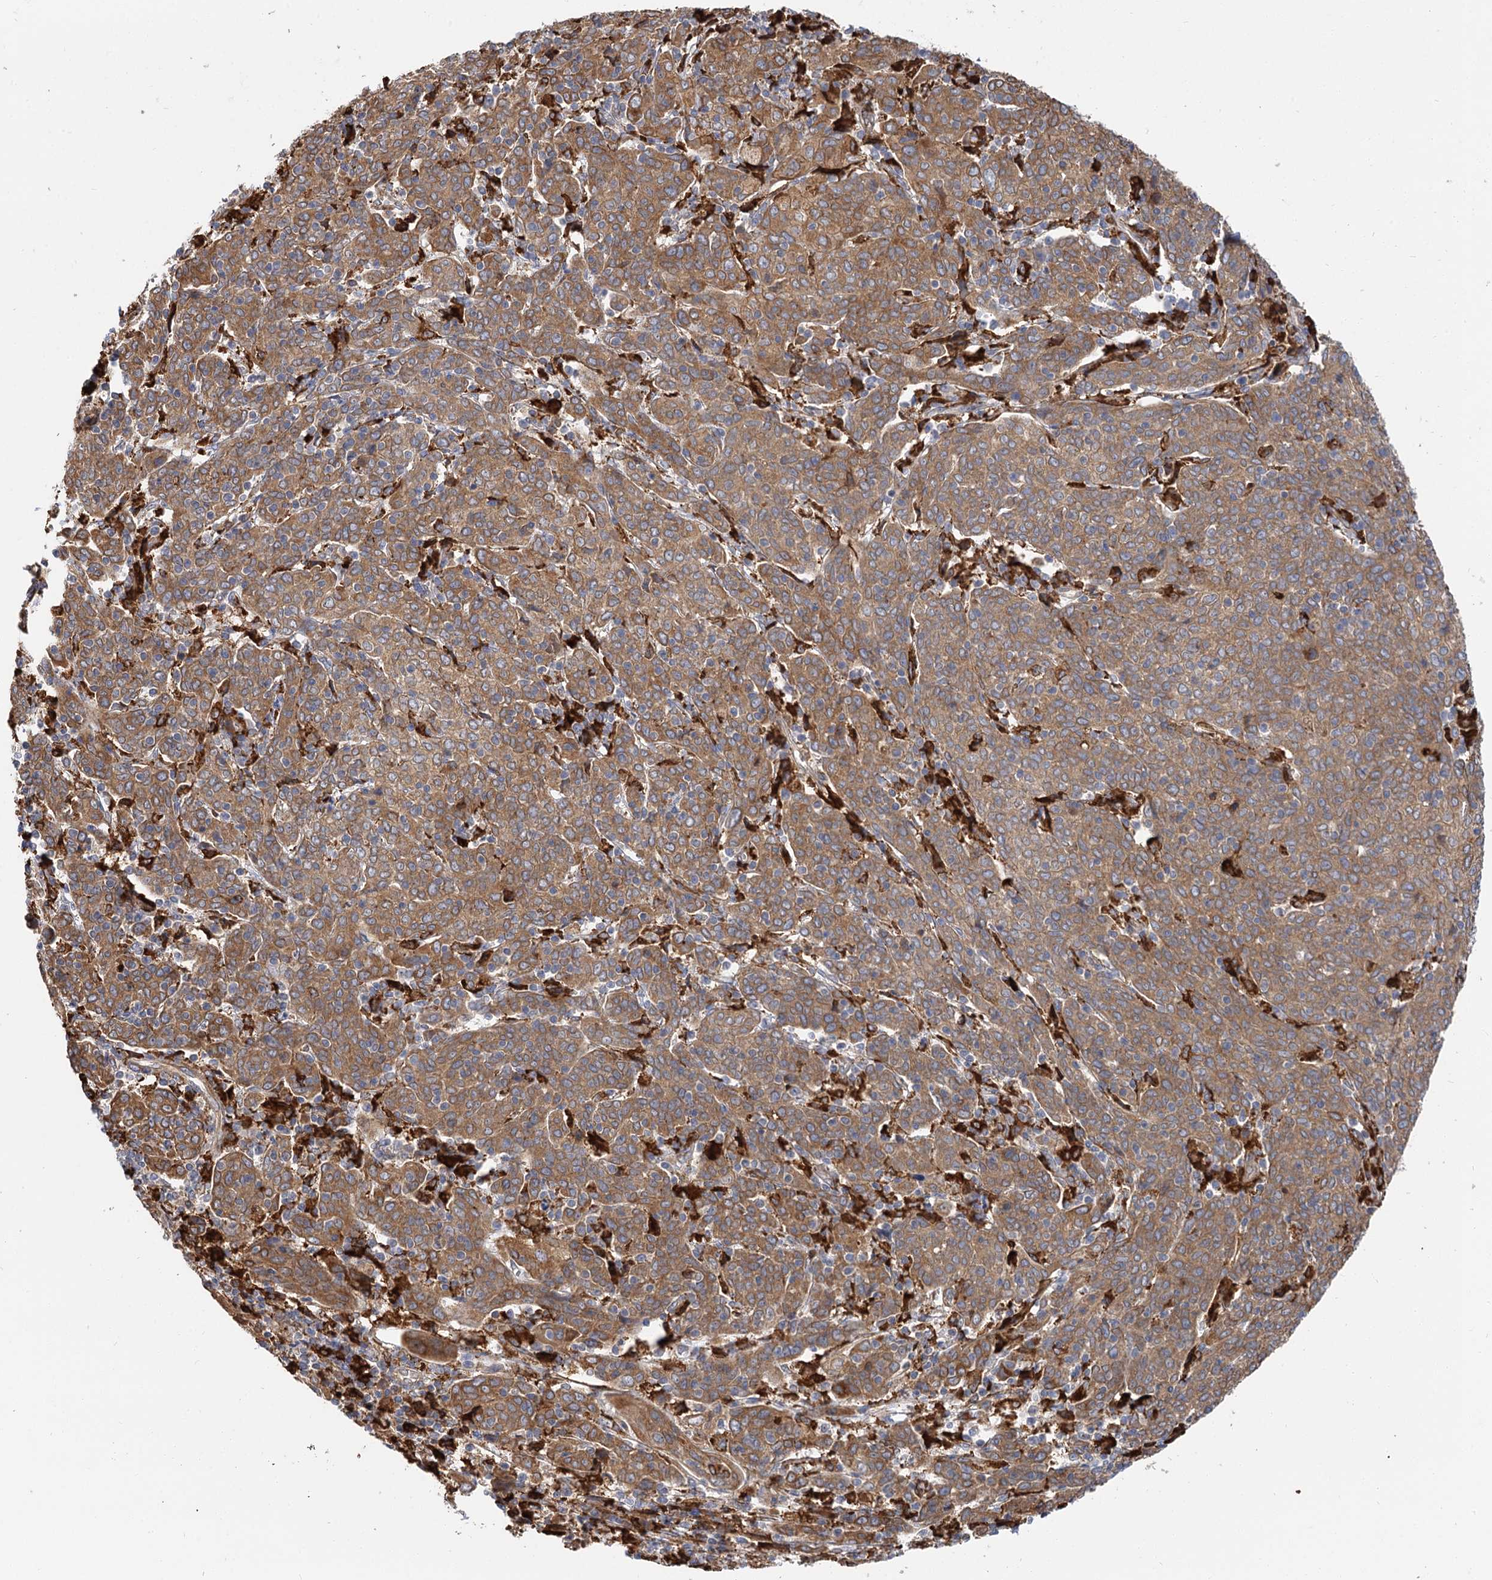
{"staining": {"intensity": "moderate", "quantity": ">75%", "location": "cytoplasmic/membranous"}, "tissue": "cervical cancer", "cell_type": "Tumor cells", "image_type": "cancer", "snomed": [{"axis": "morphology", "description": "Squamous cell carcinoma, NOS"}, {"axis": "topography", "description": "Cervix"}], "caption": "A high-resolution micrograph shows immunohistochemistry (IHC) staining of cervical cancer, which exhibits moderate cytoplasmic/membranous expression in about >75% of tumor cells. Nuclei are stained in blue.", "gene": "PPIP5K2", "patient": {"sex": "female", "age": 67}}